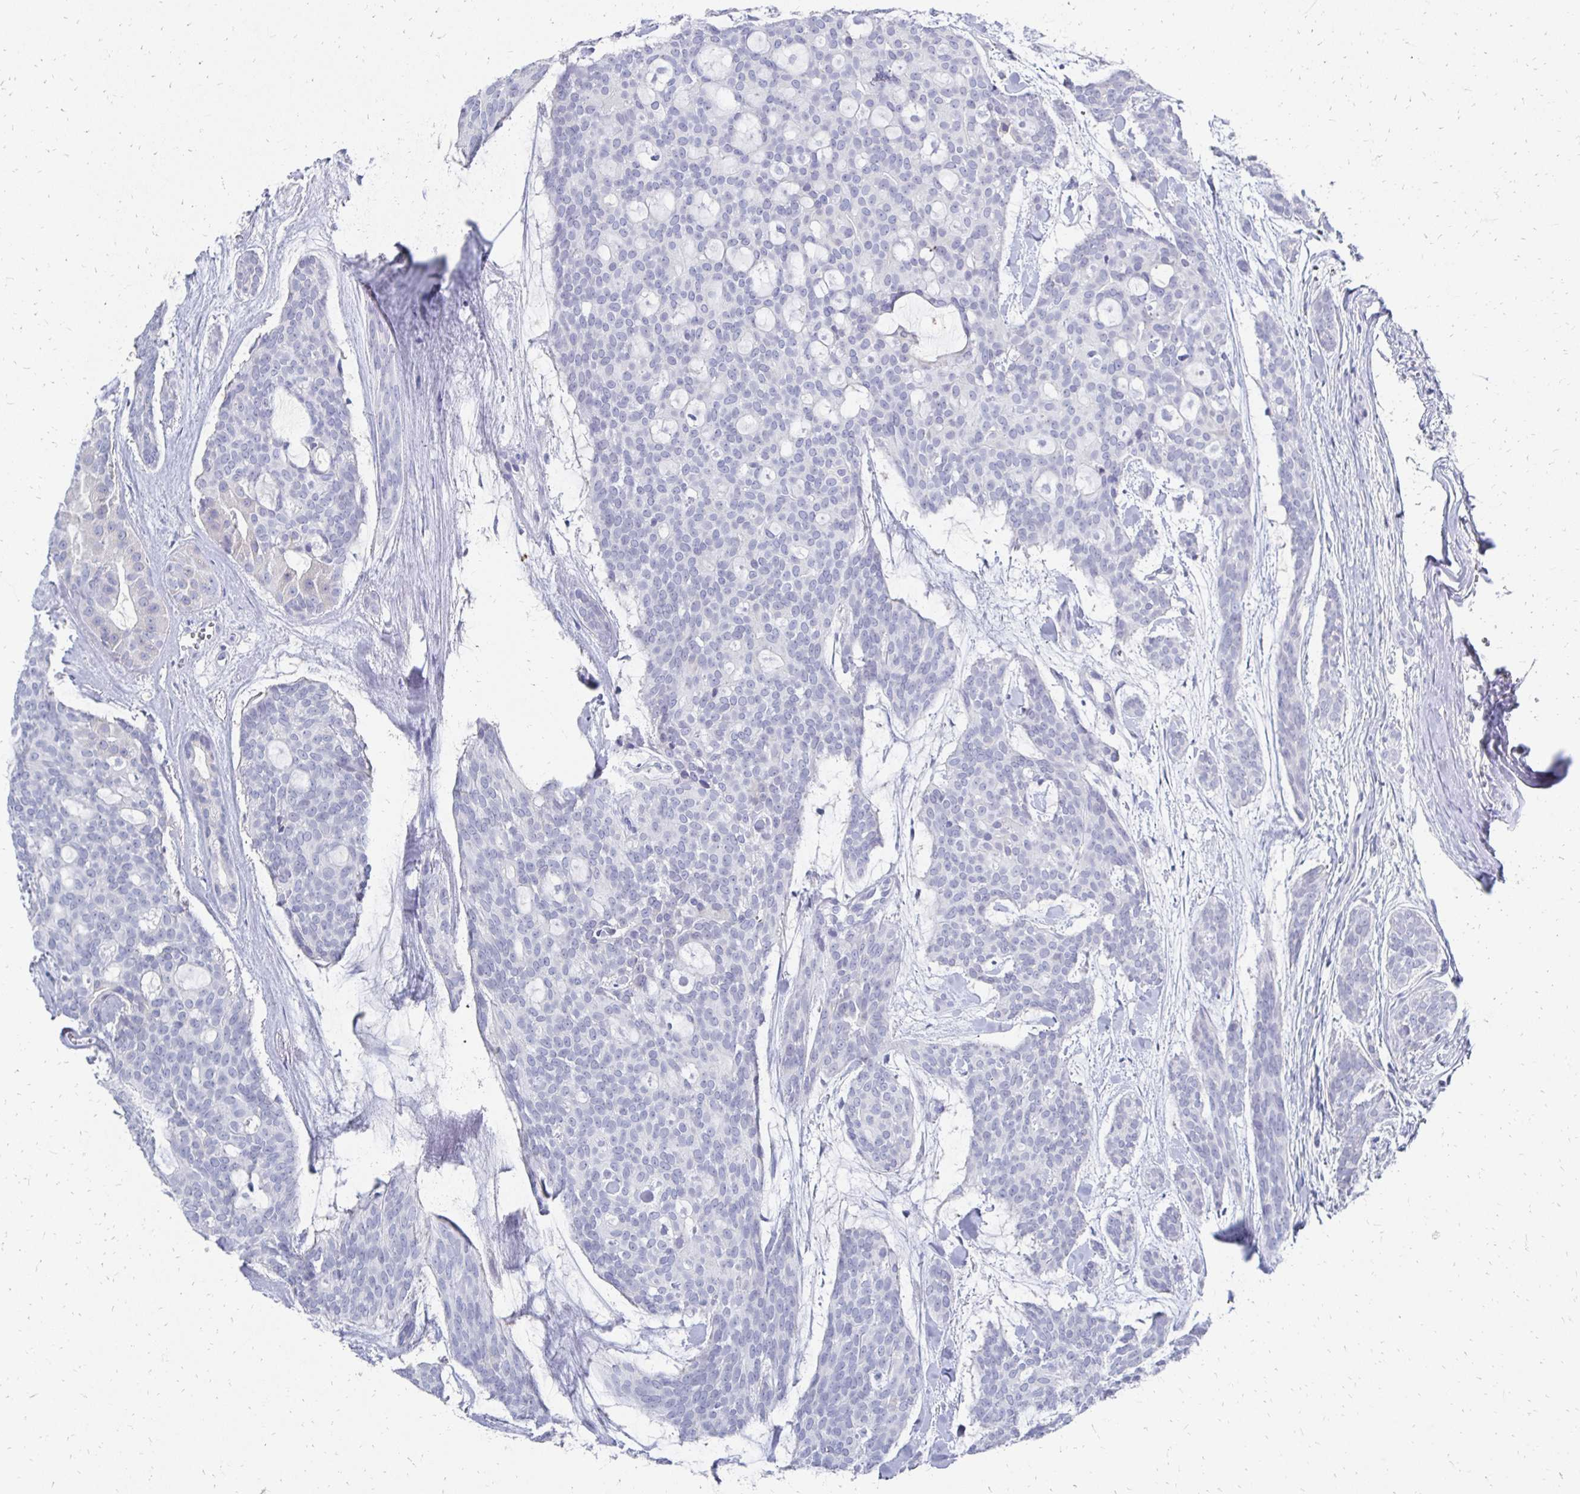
{"staining": {"intensity": "negative", "quantity": "none", "location": "none"}, "tissue": "head and neck cancer", "cell_type": "Tumor cells", "image_type": "cancer", "snomed": [{"axis": "morphology", "description": "Adenocarcinoma, NOS"}, {"axis": "topography", "description": "Head-Neck"}], "caption": "Protein analysis of head and neck adenocarcinoma demonstrates no significant expression in tumor cells.", "gene": "SYCP3", "patient": {"sex": "male", "age": 66}}